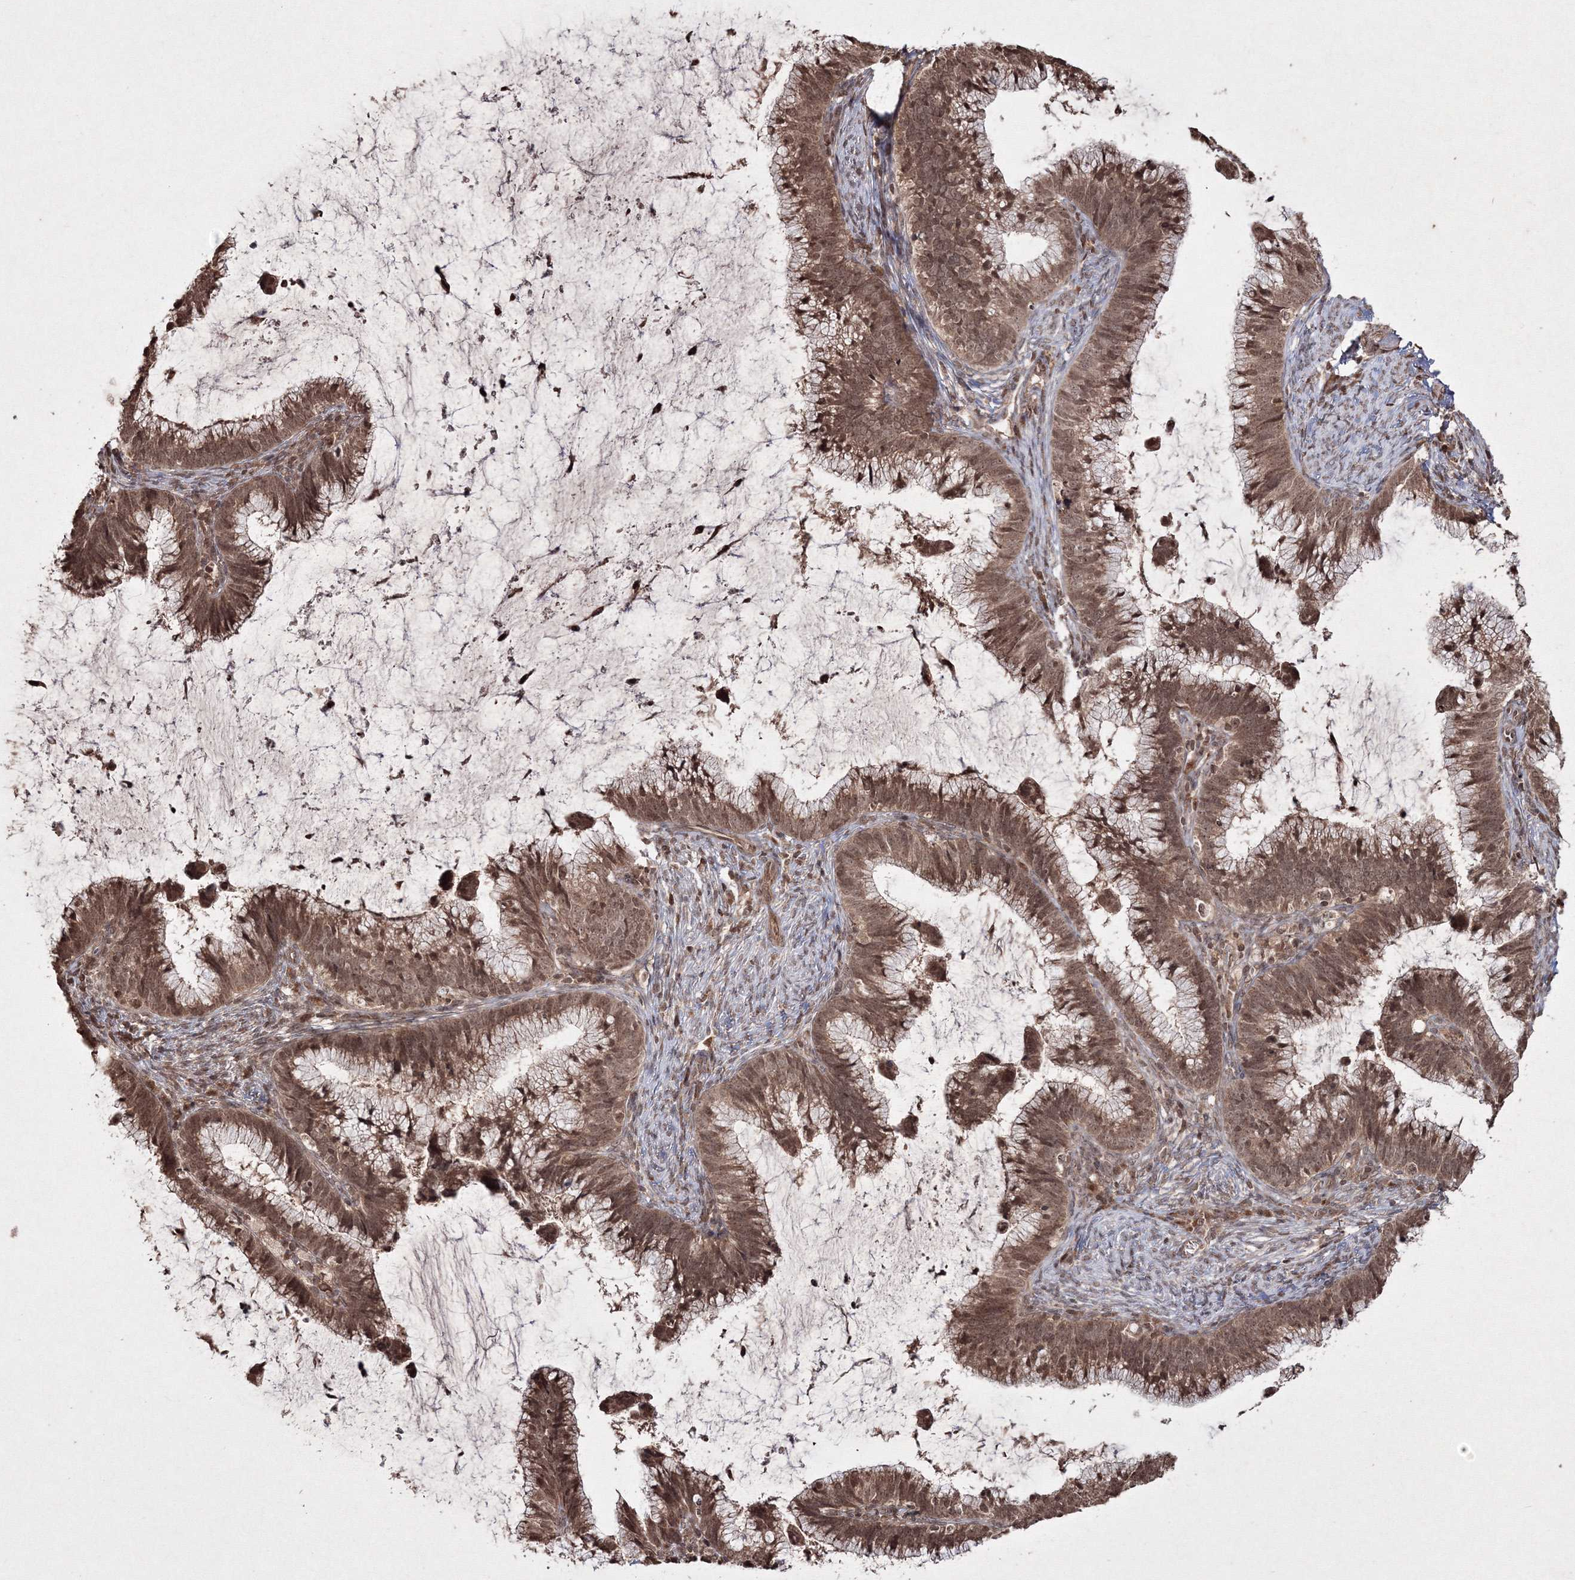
{"staining": {"intensity": "moderate", "quantity": ">75%", "location": "cytoplasmic/membranous,nuclear"}, "tissue": "cervical cancer", "cell_type": "Tumor cells", "image_type": "cancer", "snomed": [{"axis": "morphology", "description": "Adenocarcinoma, NOS"}, {"axis": "topography", "description": "Cervix"}], "caption": "The histopathology image reveals staining of cervical cancer, revealing moderate cytoplasmic/membranous and nuclear protein staining (brown color) within tumor cells. (brown staining indicates protein expression, while blue staining denotes nuclei).", "gene": "PEX13", "patient": {"sex": "female", "age": 36}}